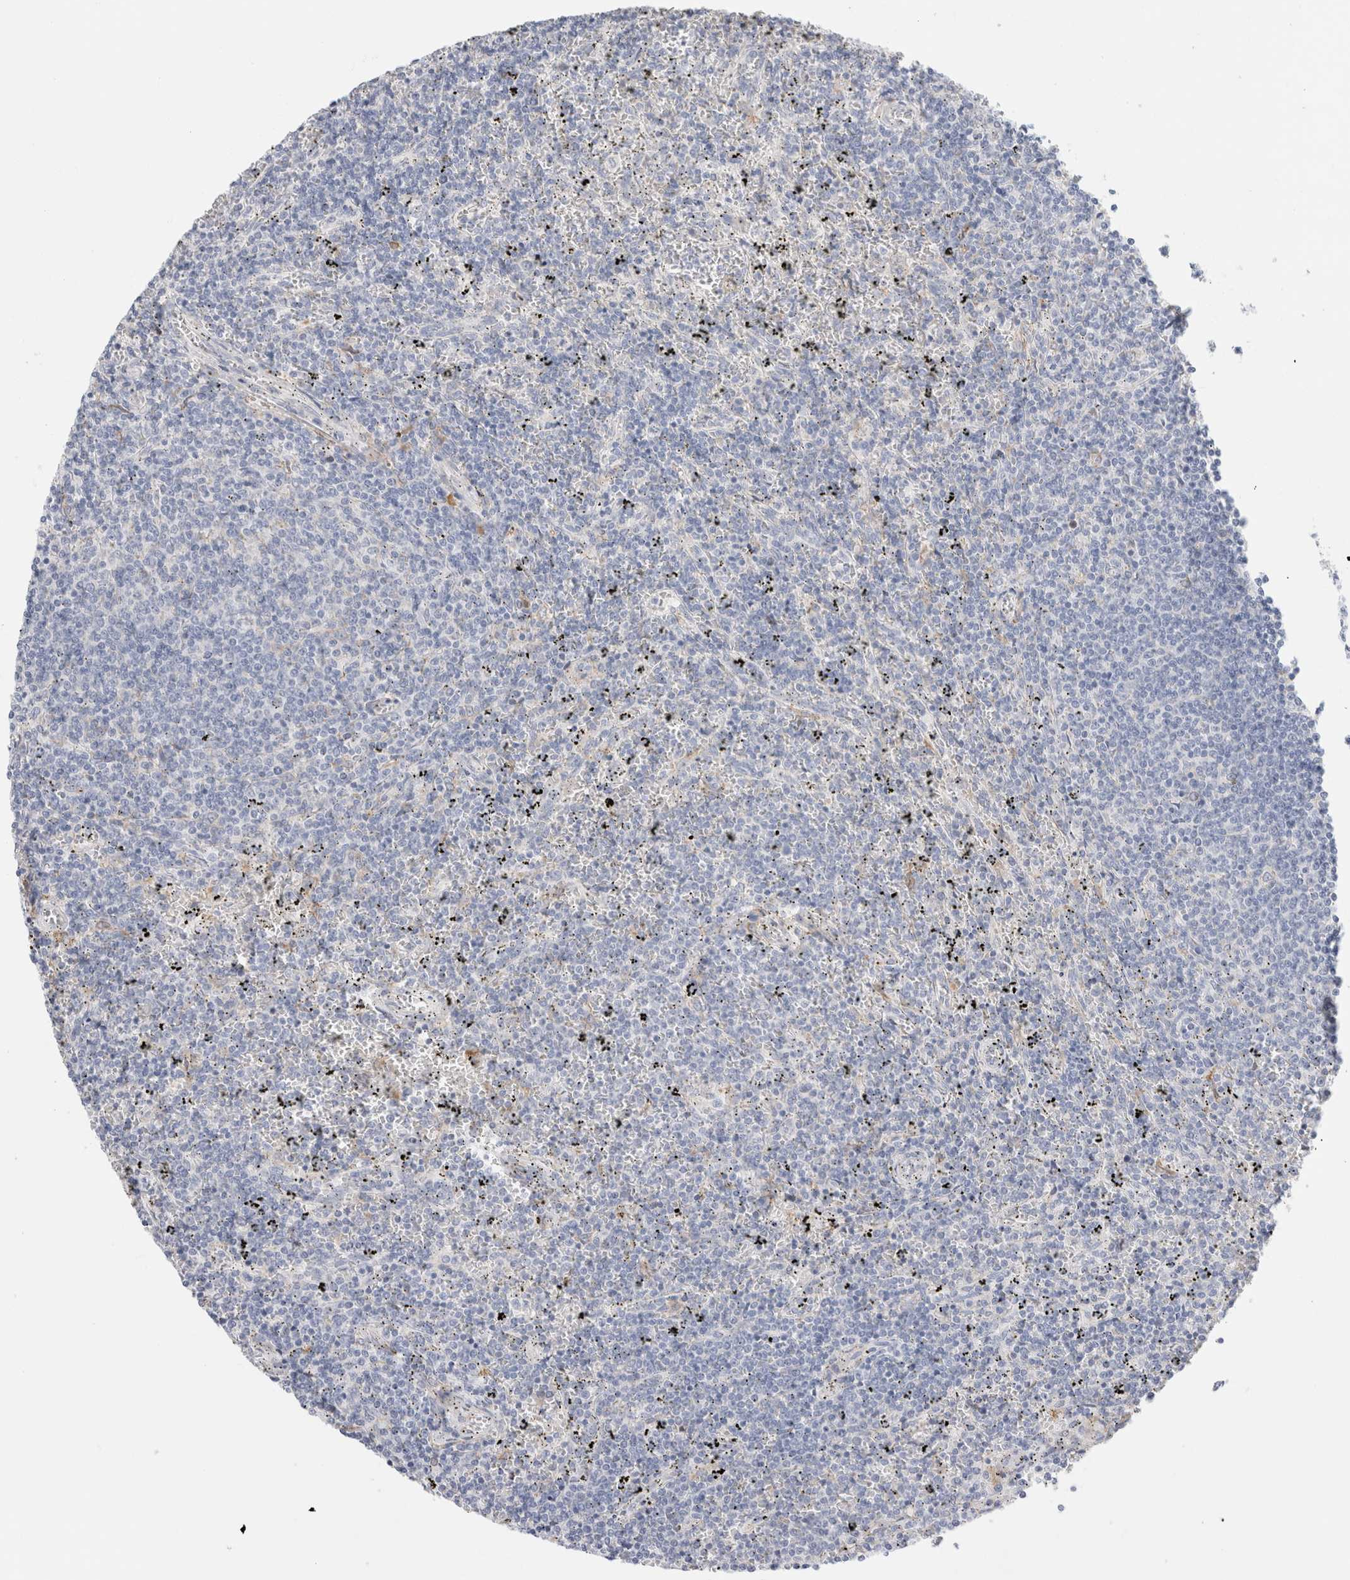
{"staining": {"intensity": "negative", "quantity": "none", "location": "none"}, "tissue": "lymphoma", "cell_type": "Tumor cells", "image_type": "cancer", "snomed": [{"axis": "morphology", "description": "Malignant lymphoma, non-Hodgkin's type, Low grade"}, {"axis": "topography", "description": "Spleen"}], "caption": "Lymphoma stained for a protein using immunohistochemistry (IHC) displays no staining tumor cells.", "gene": "CSK", "patient": {"sex": "female", "age": 50}}